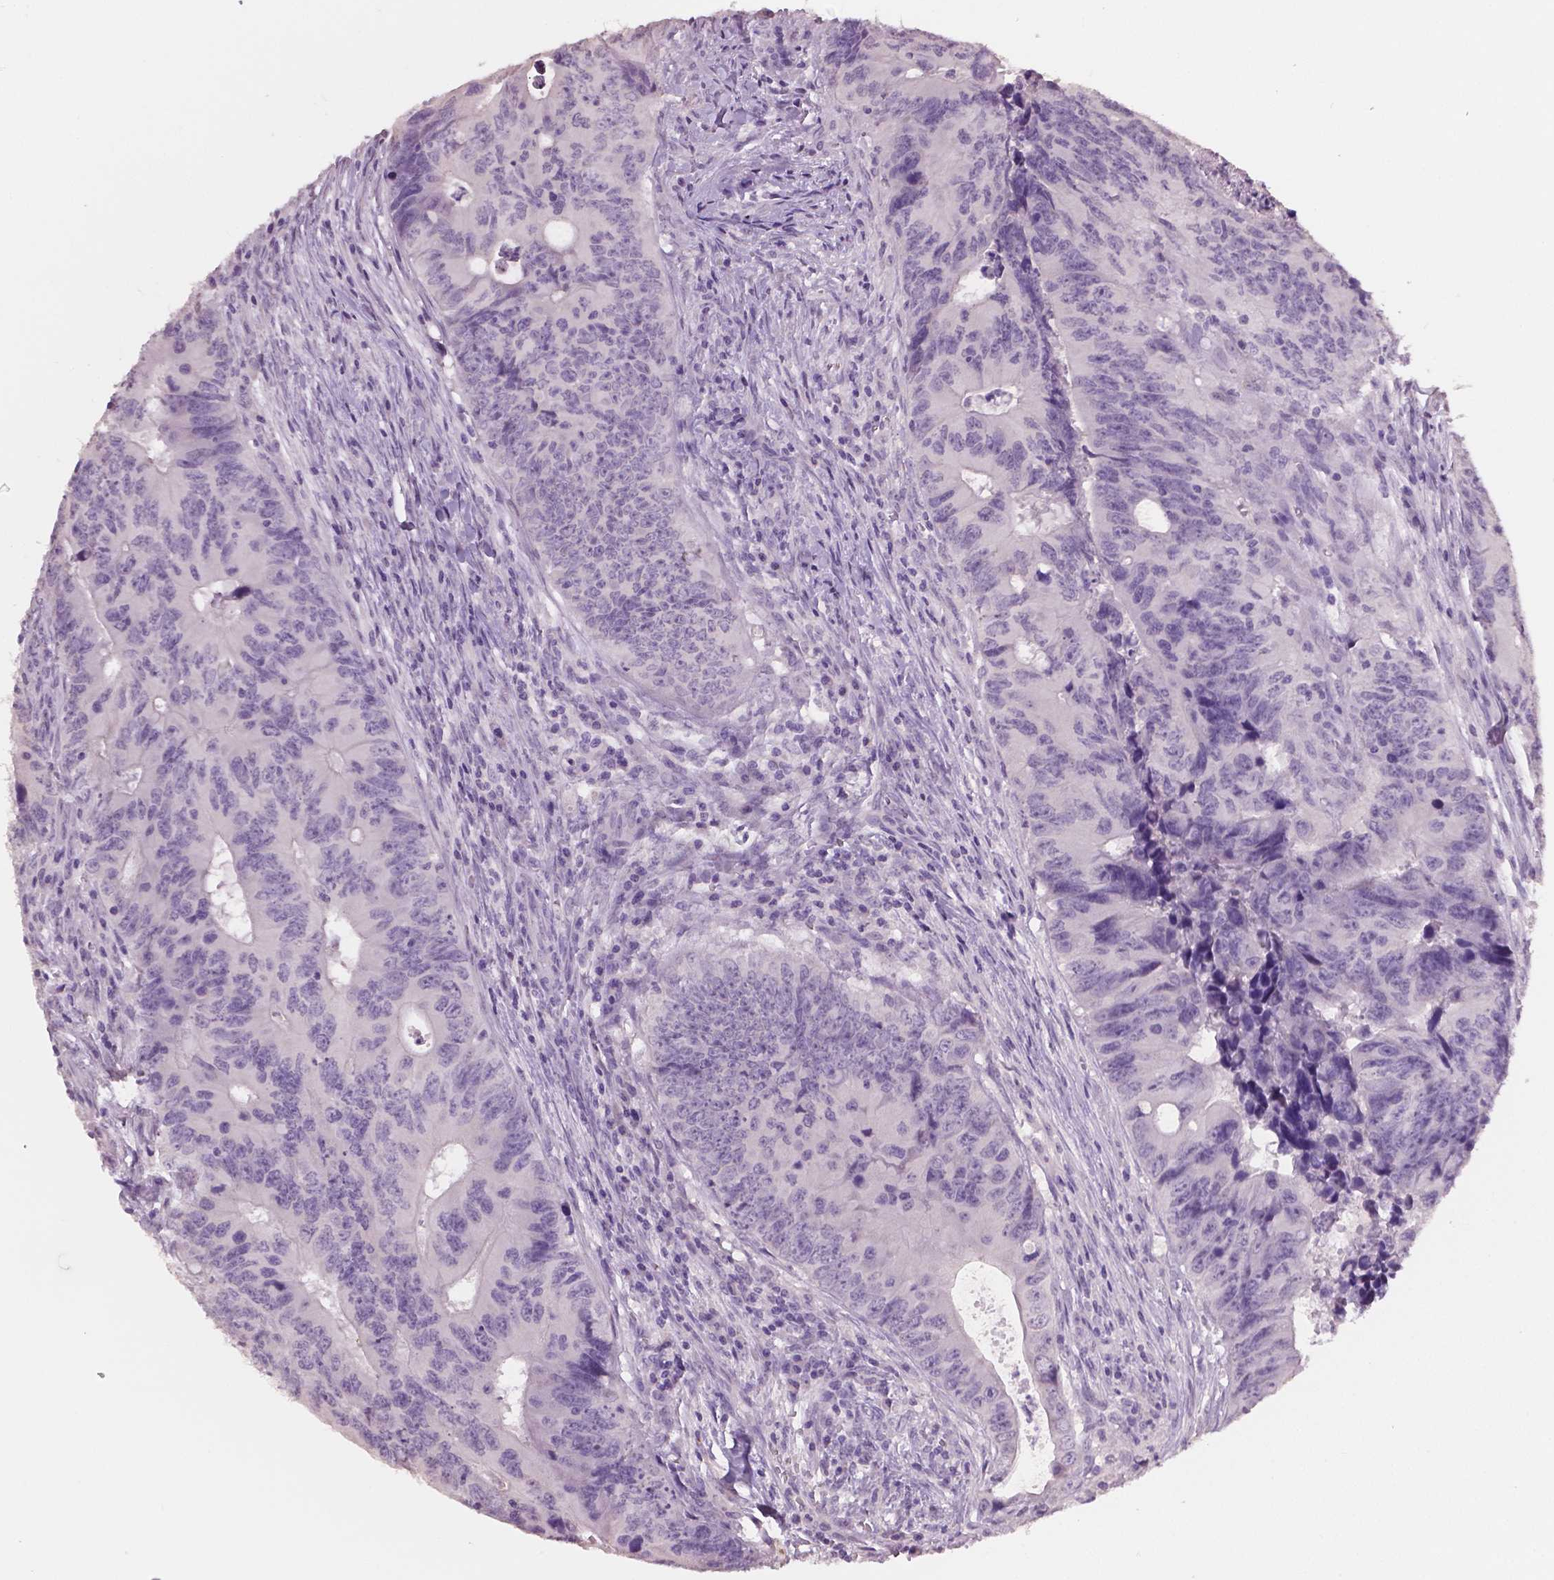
{"staining": {"intensity": "negative", "quantity": "none", "location": "none"}, "tissue": "colorectal cancer", "cell_type": "Tumor cells", "image_type": "cancer", "snomed": [{"axis": "morphology", "description": "Adenocarcinoma, NOS"}, {"axis": "topography", "description": "Colon"}], "caption": "The IHC photomicrograph has no significant expression in tumor cells of colorectal cancer tissue.", "gene": "NECAB1", "patient": {"sex": "female", "age": 82}}